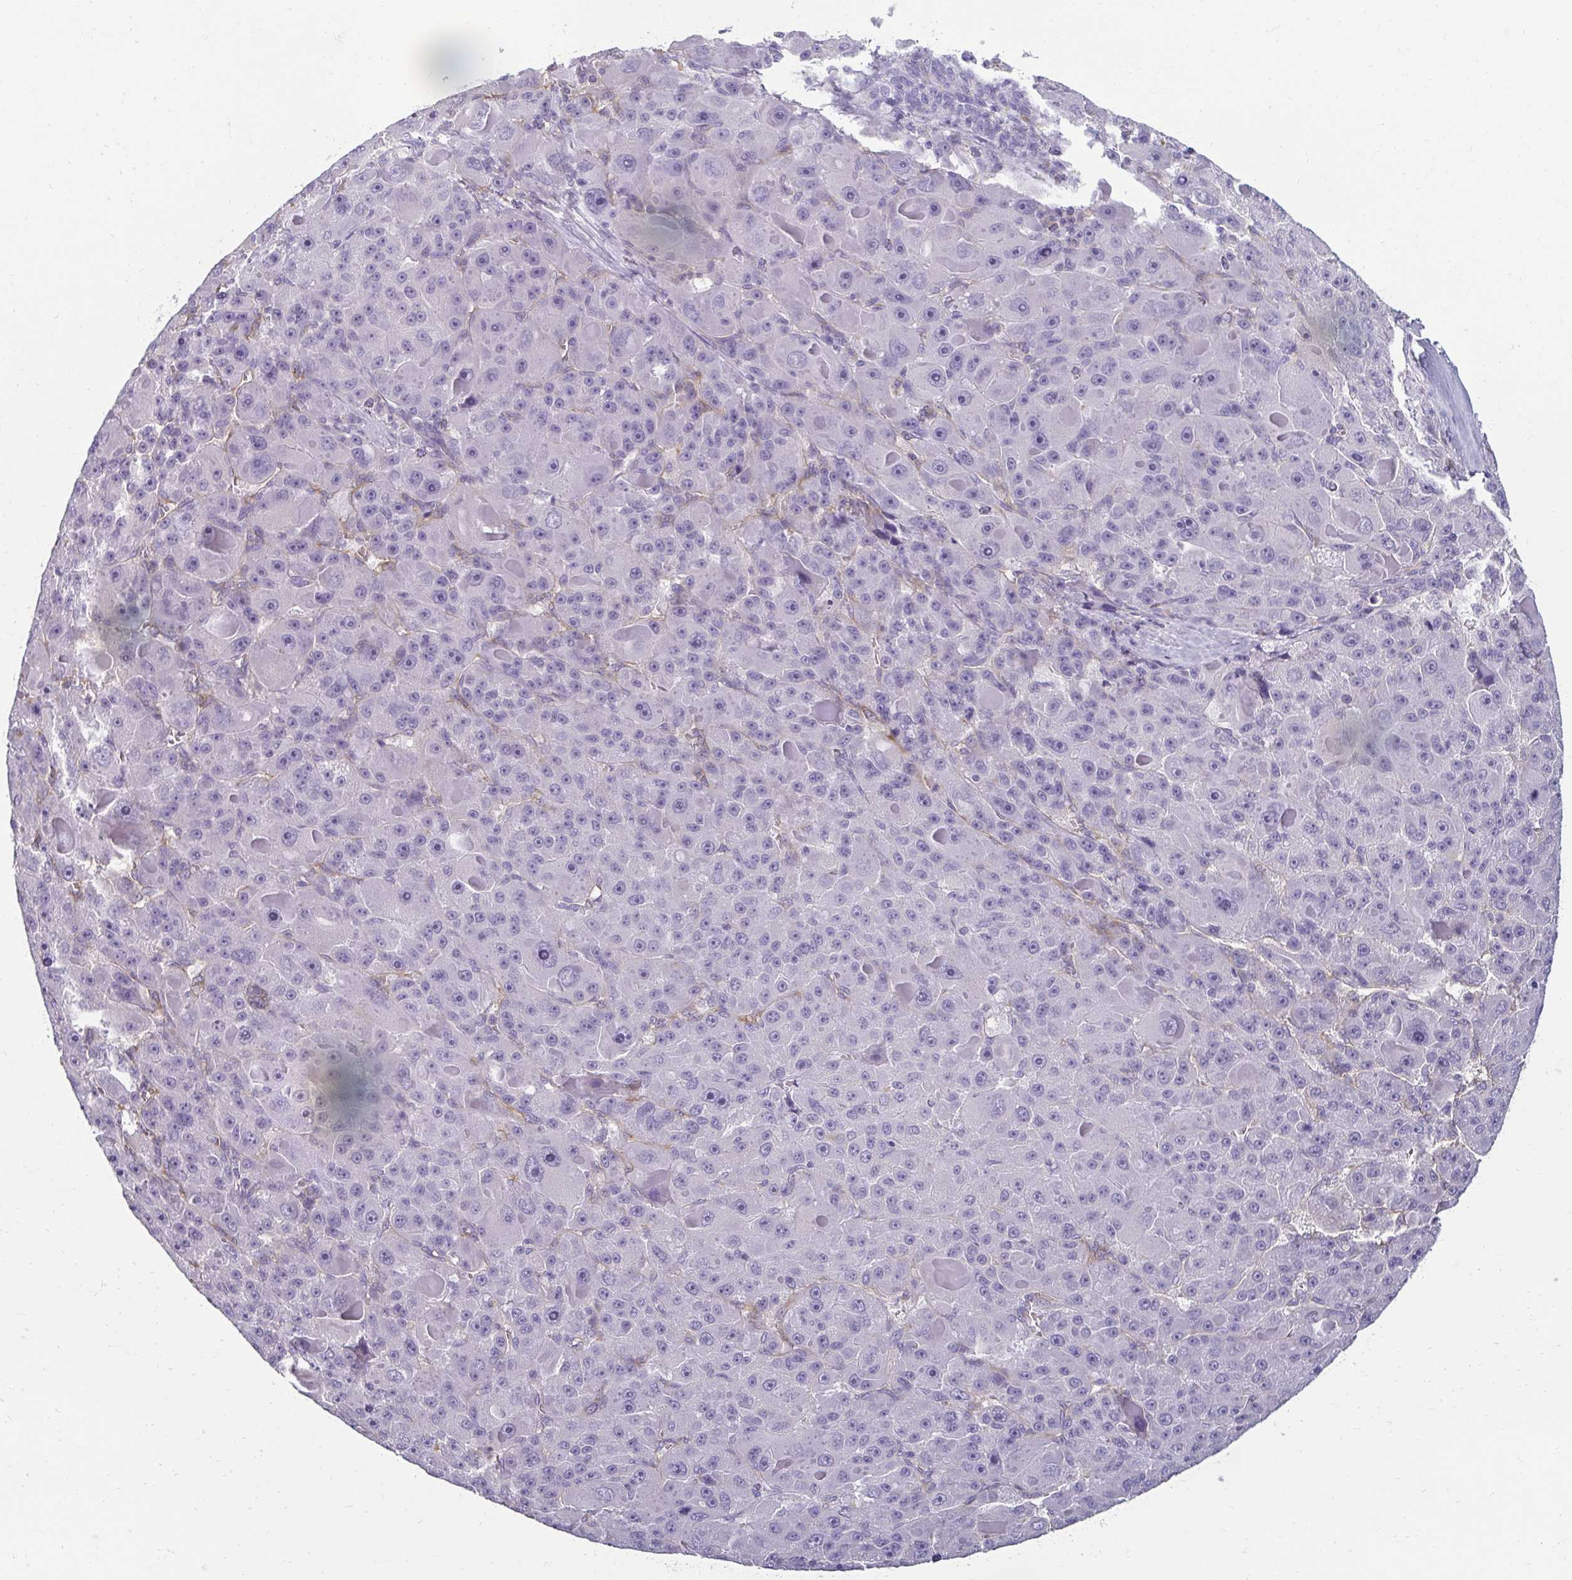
{"staining": {"intensity": "negative", "quantity": "none", "location": "none"}, "tissue": "liver cancer", "cell_type": "Tumor cells", "image_type": "cancer", "snomed": [{"axis": "morphology", "description": "Carcinoma, Hepatocellular, NOS"}, {"axis": "topography", "description": "Liver"}], "caption": "Tumor cells show no significant protein positivity in liver cancer.", "gene": "PDE2A", "patient": {"sex": "male", "age": 76}}